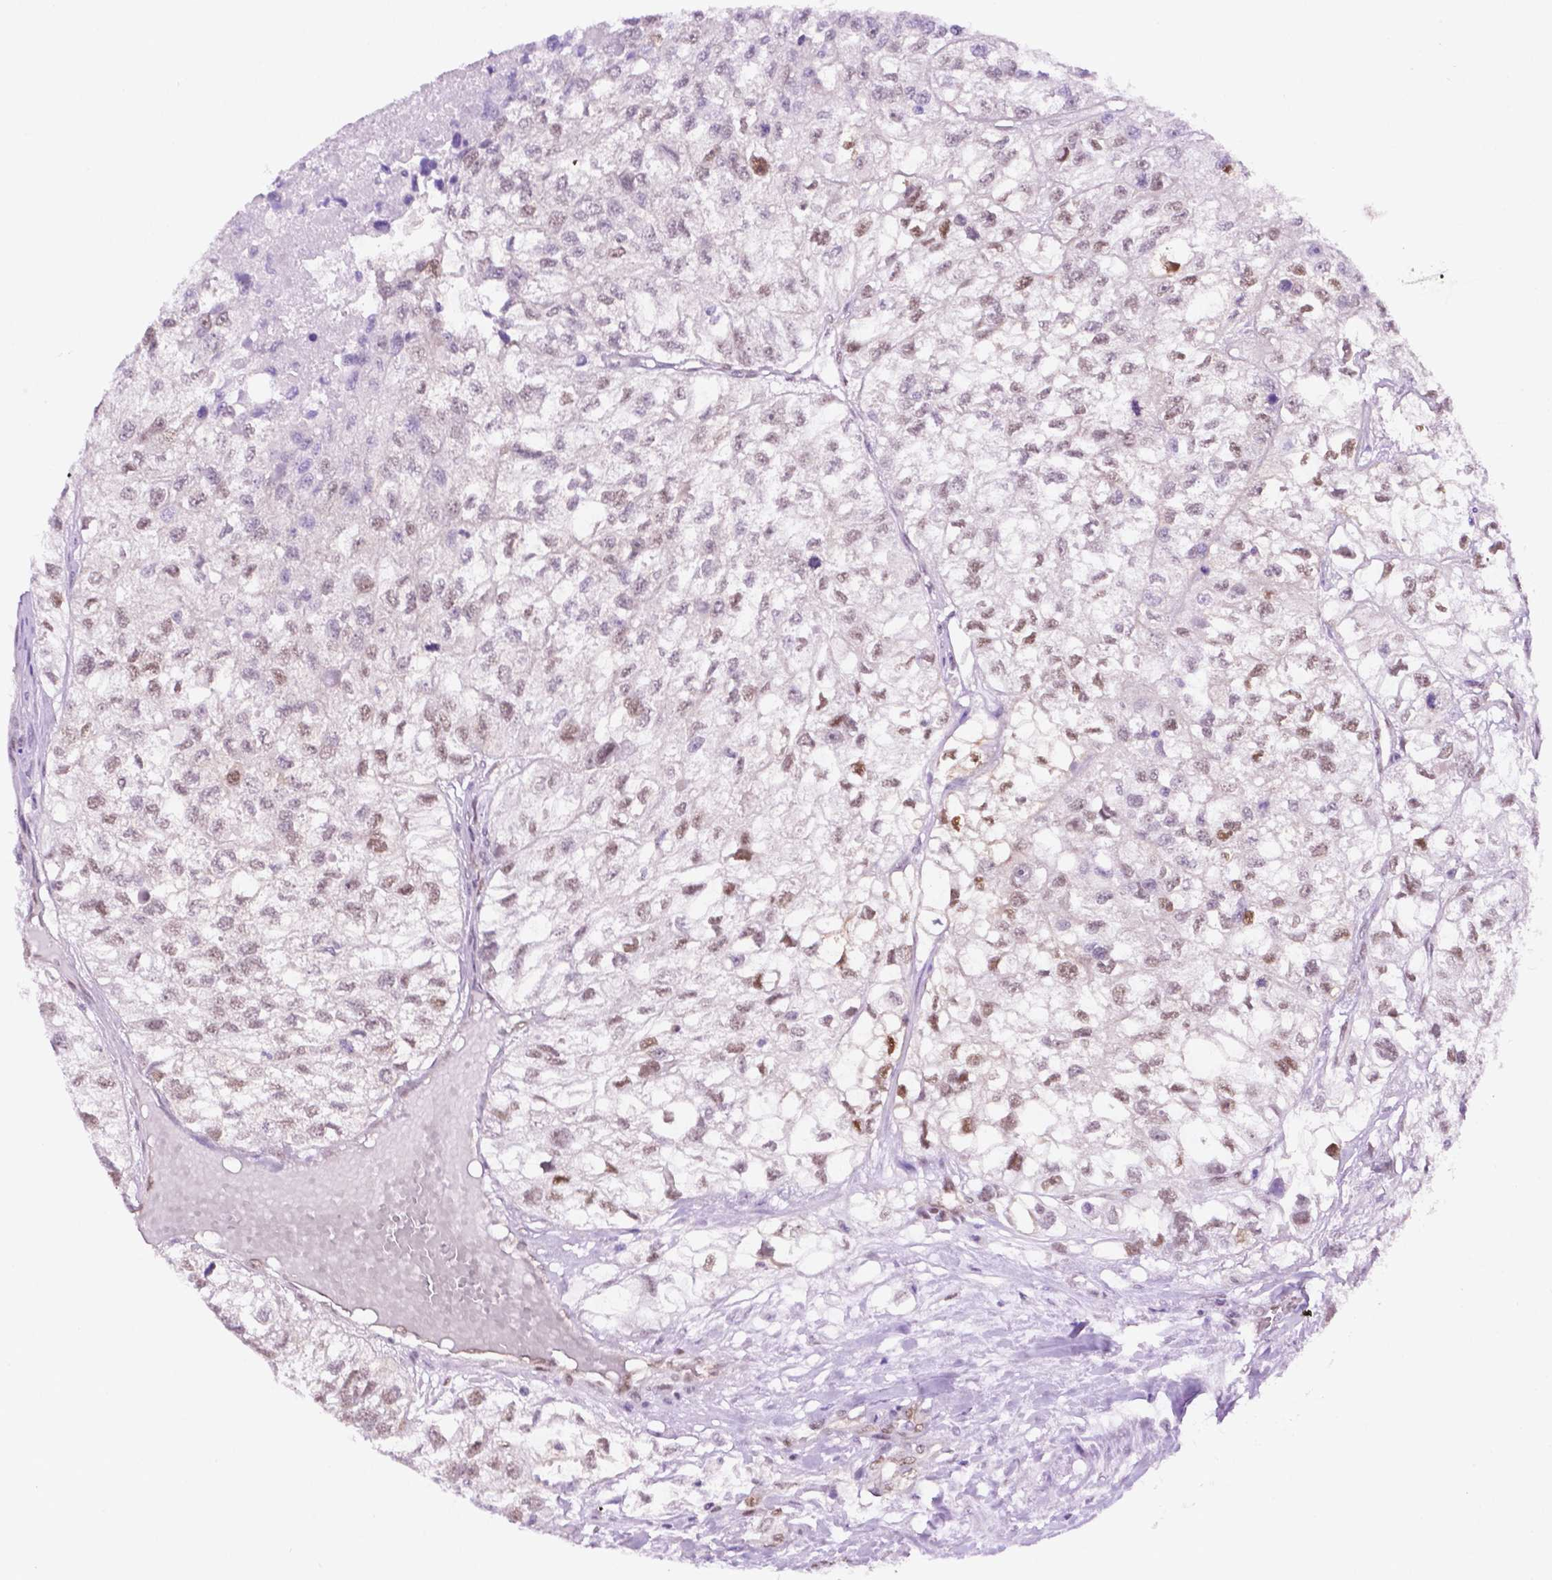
{"staining": {"intensity": "moderate", "quantity": "25%-75%", "location": "nuclear"}, "tissue": "renal cancer", "cell_type": "Tumor cells", "image_type": "cancer", "snomed": [{"axis": "morphology", "description": "Adenocarcinoma, NOS"}, {"axis": "topography", "description": "Kidney"}], "caption": "An immunohistochemistry image of tumor tissue is shown. Protein staining in brown labels moderate nuclear positivity in renal adenocarcinoma within tumor cells.", "gene": "ERF", "patient": {"sex": "male", "age": 56}}